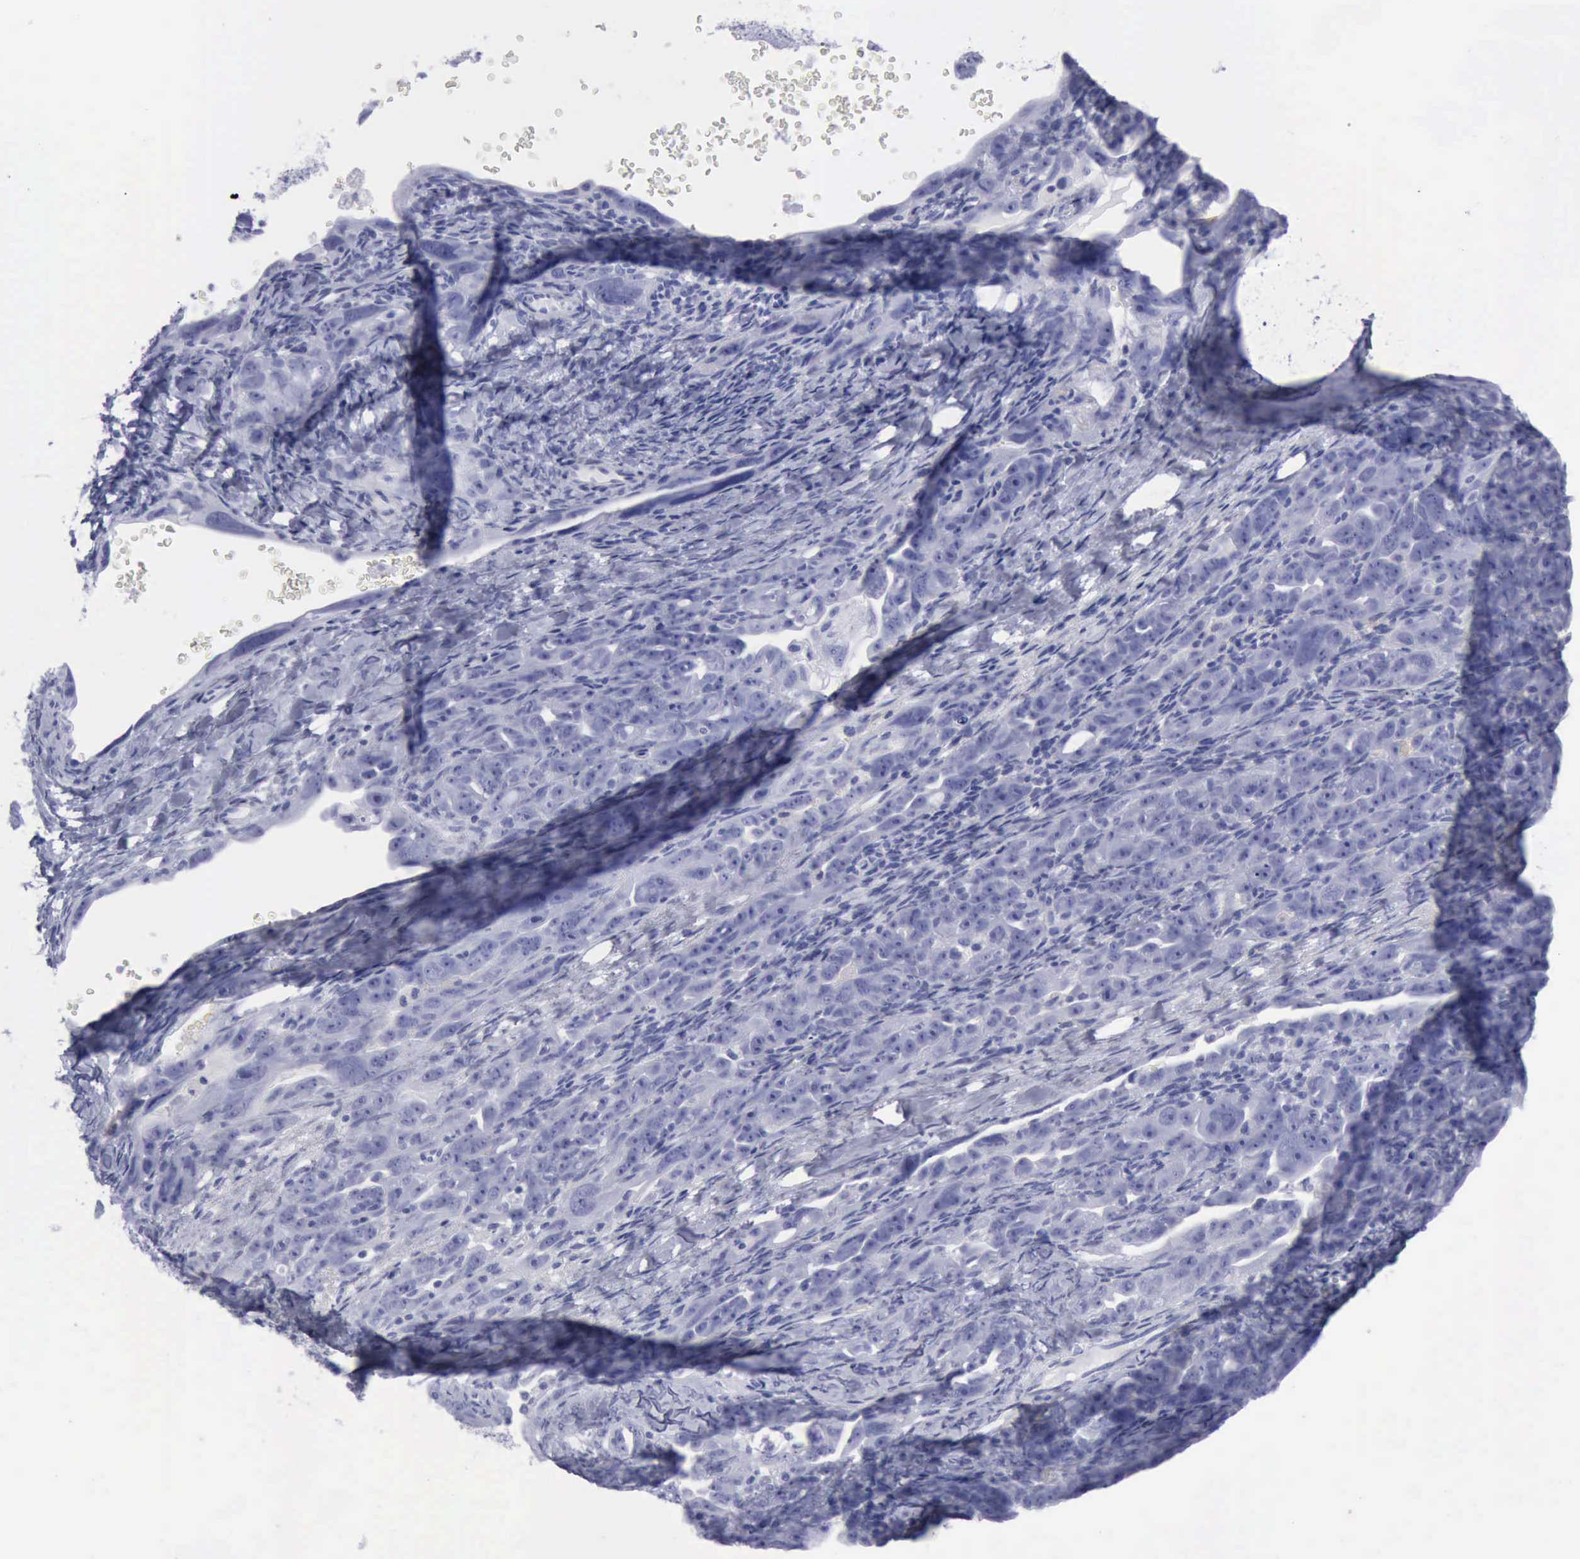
{"staining": {"intensity": "negative", "quantity": "none", "location": "none"}, "tissue": "ovarian cancer", "cell_type": "Tumor cells", "image_type": "cancer", "snomed": [{"axis": "morphology", "description": "Cystadenocarcinoma, serous, NOS"}, {"axis": "topography", "description": "Ovary"}], "caption": "High magnification brightfield microscopy of ovarian serous cystadenocarcinoma stained with DAB (brown) and counterstained with hematoxylin (blue): tumor cells show no significant staining. (DAB (3,3'-diaminobenzidine) immunohistochemistry (IHC), high magnification).", "gene": "KRT13", "patient": {"sex": "female", "age": 66}}